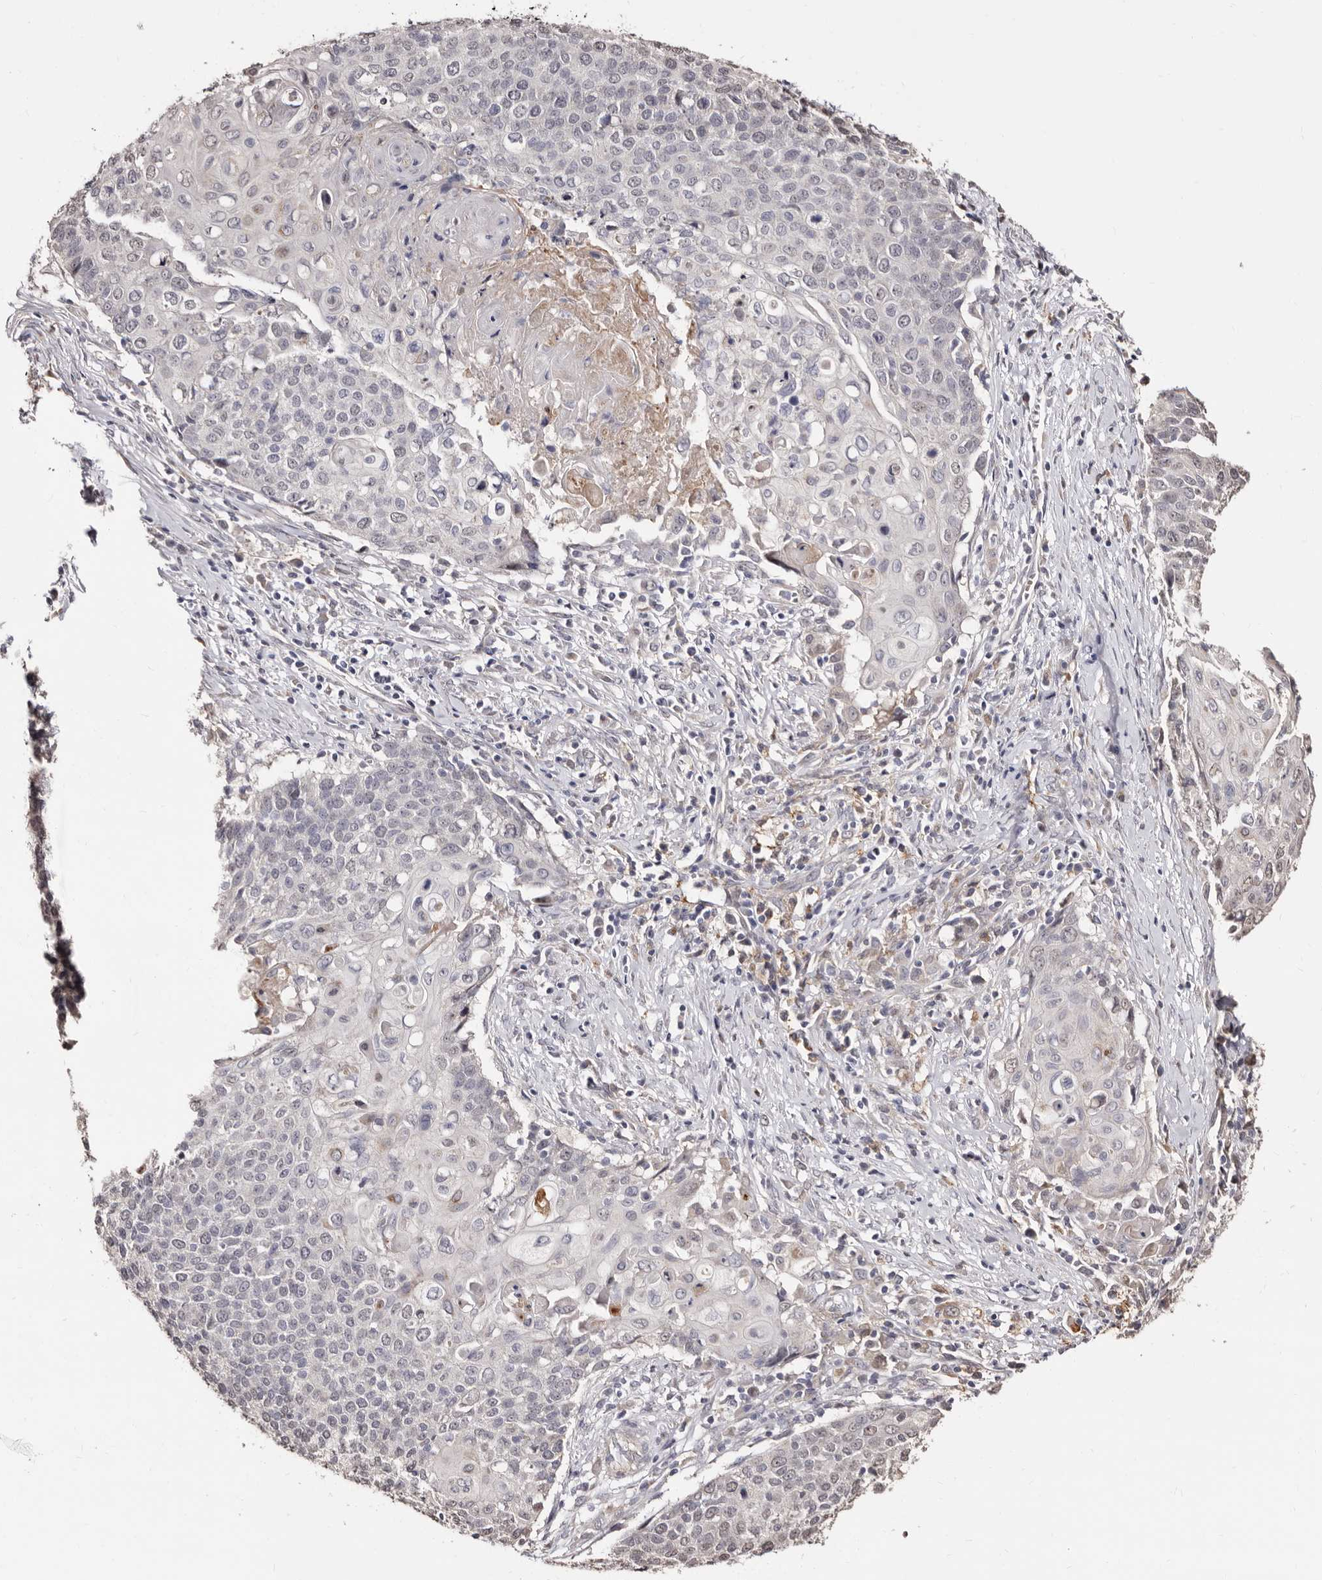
{"staining": {"intensity": "negative", "quantity": "none", "location": "none"}, "tissue": "cervical cancer", "cell_type": "Tumor cells", "image_type": "cancer", "snomed": [{"axis": "morphology", "description": "Squamous cell carcinoma, NOS"}, {"axis": "topography", "description": "Cervix"}], "caption": "IHC histopathology image of cervical squamous cell carcinoma stained for a protein (brown), which shows no positivity in tumor cells.", "gene": "PTAFR", "patient": {"sex": "female", "age": 39}}